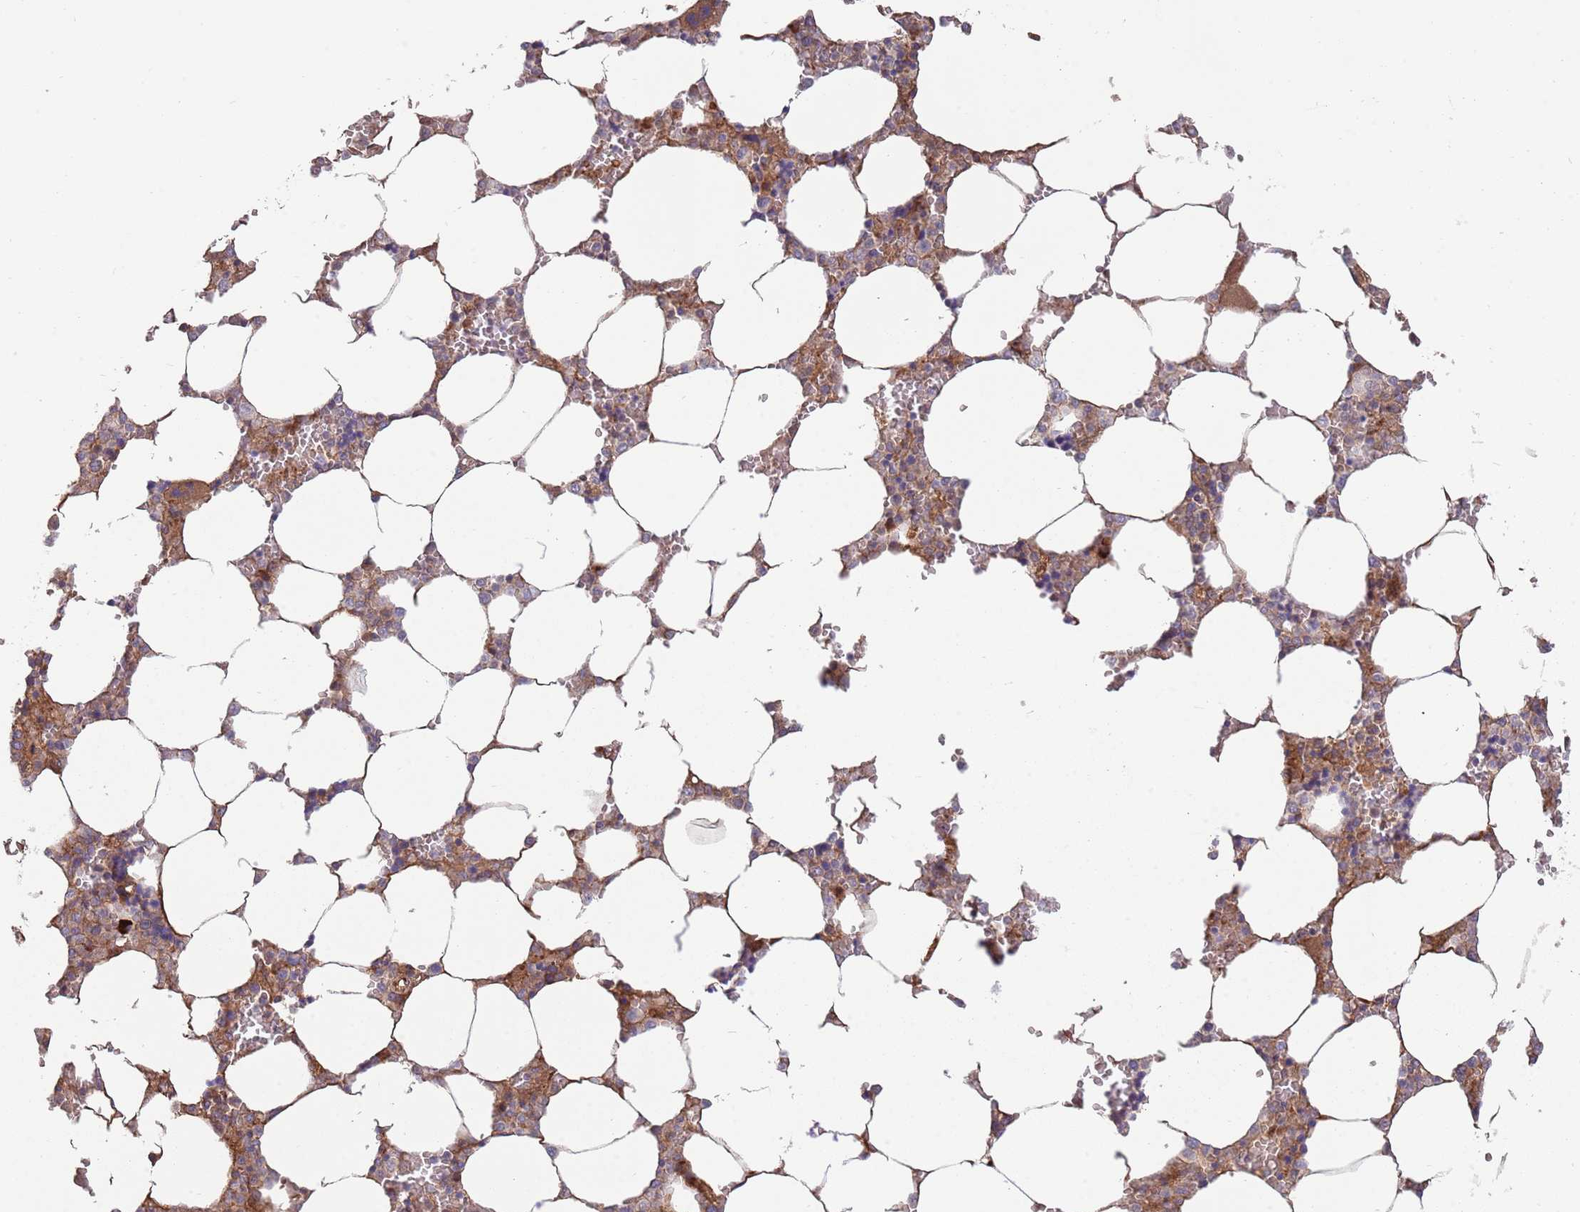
{"staining": {"intensity": "moderate", "quantity": "25%-75%", "location": "cytoplasmic/membranous"}, "tissue": "bone marrow", "cell_type": "Hematopoietic cells", "image_type": "normal", "snomed": [{"axis": "morphology", "description": "Normal tissue, NOS"}, {"axis": "topography", "description": "Bone marrow"}], "caption": "Protein staining of normal bone marrow displays moderate cytoplasmic/membranous expression in approximately 25%-75% of hematopoietic cells.", "gene": "NT5DC4", "patient": {"sex": "male", "age": 64}}